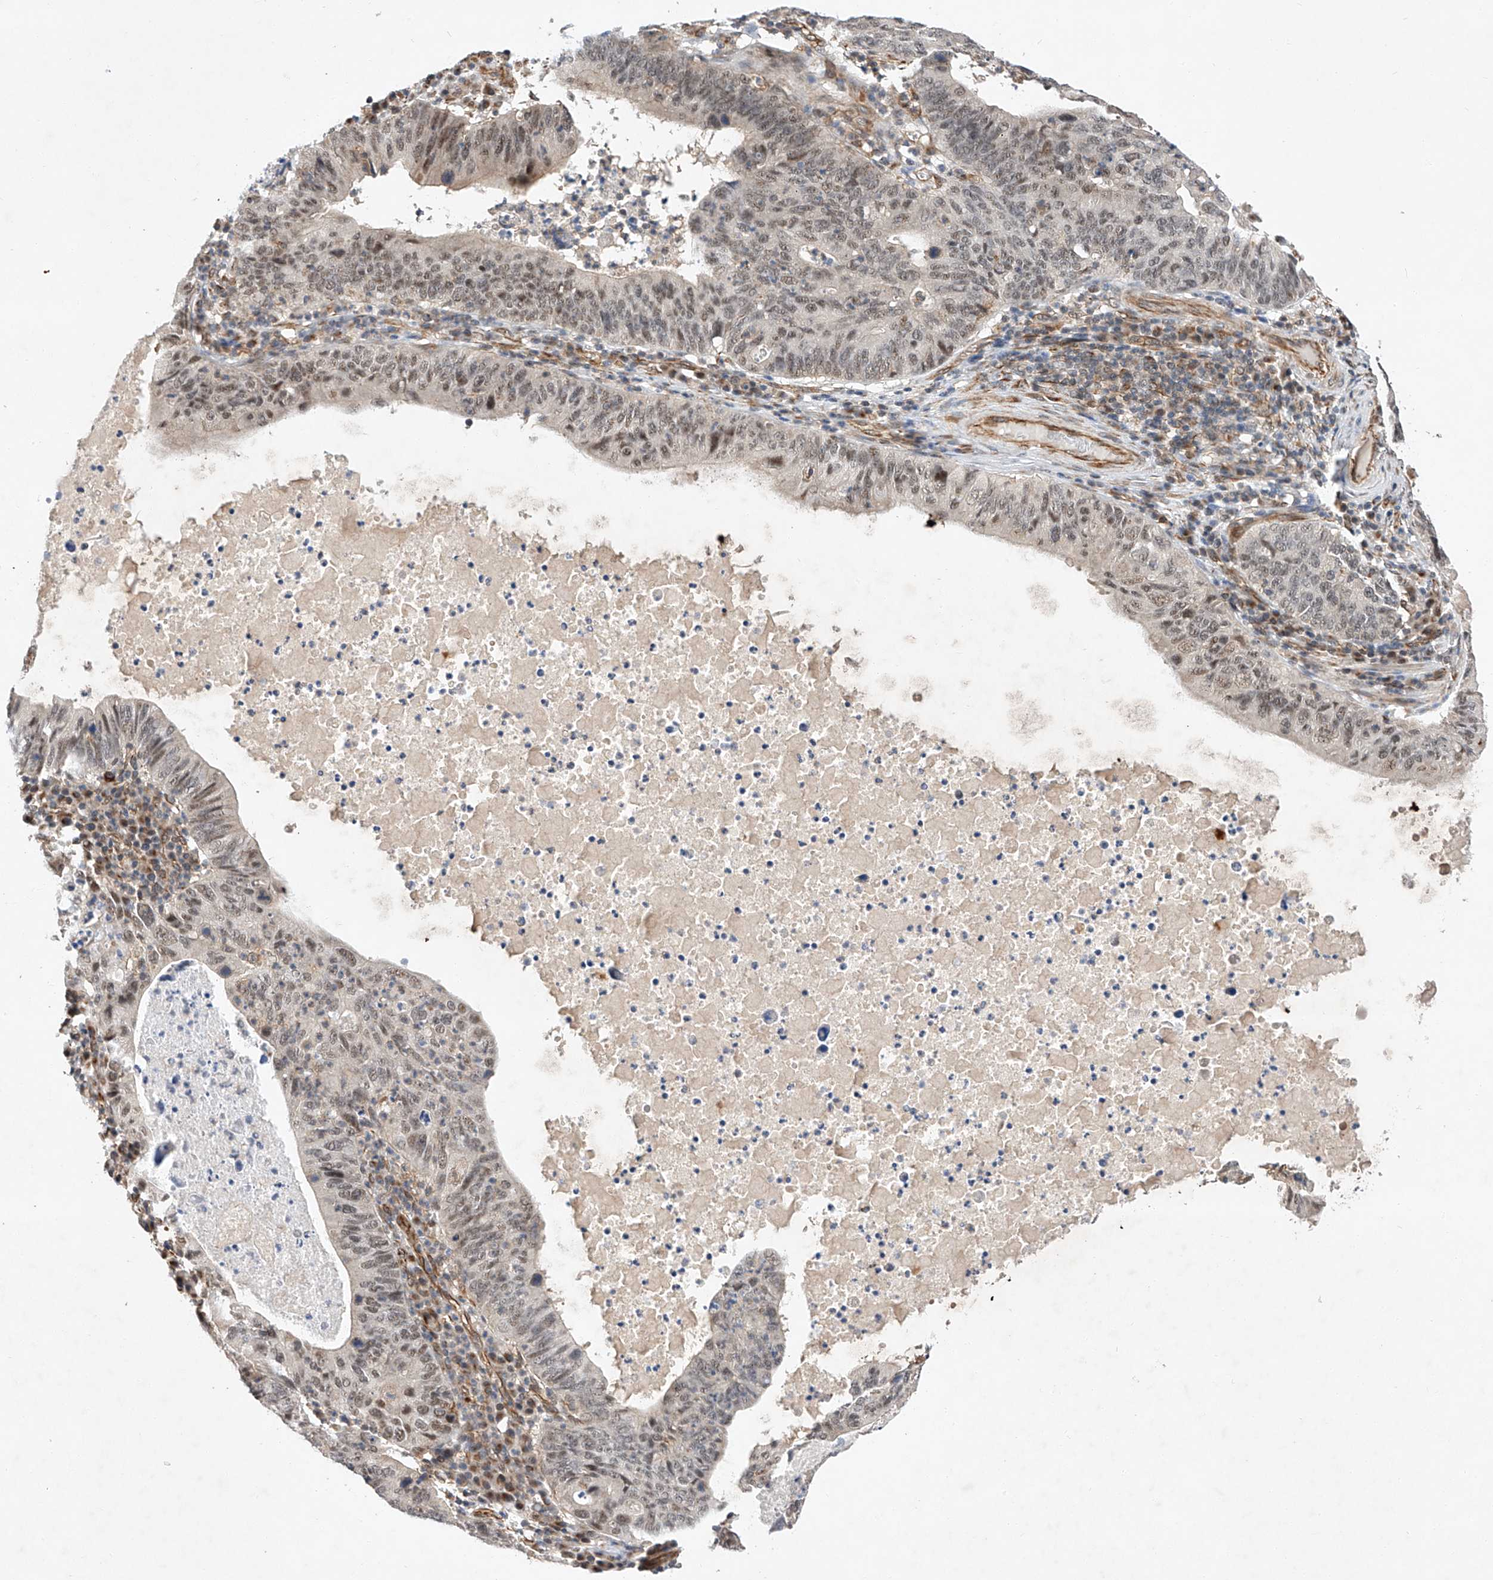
{"staining": {"intensity": "moderate", "quantity": ">75%", "location": "nuclear"}, "tissue": "stomach cancer", "cell_type": "Tumor cells", "image_type": "cancer", "snomed": [{"axis": "morphology", "description": "Adenocarcinoma, NOS"}, {"axis": "topography", "description": "Stomach"}], "caption": "Adenocarcinoma (stomach) stained with a protein marker shows moderate staining in tumor cells.", "gene": "AMD1", "patient": {"sex": "male", "age": 59}}